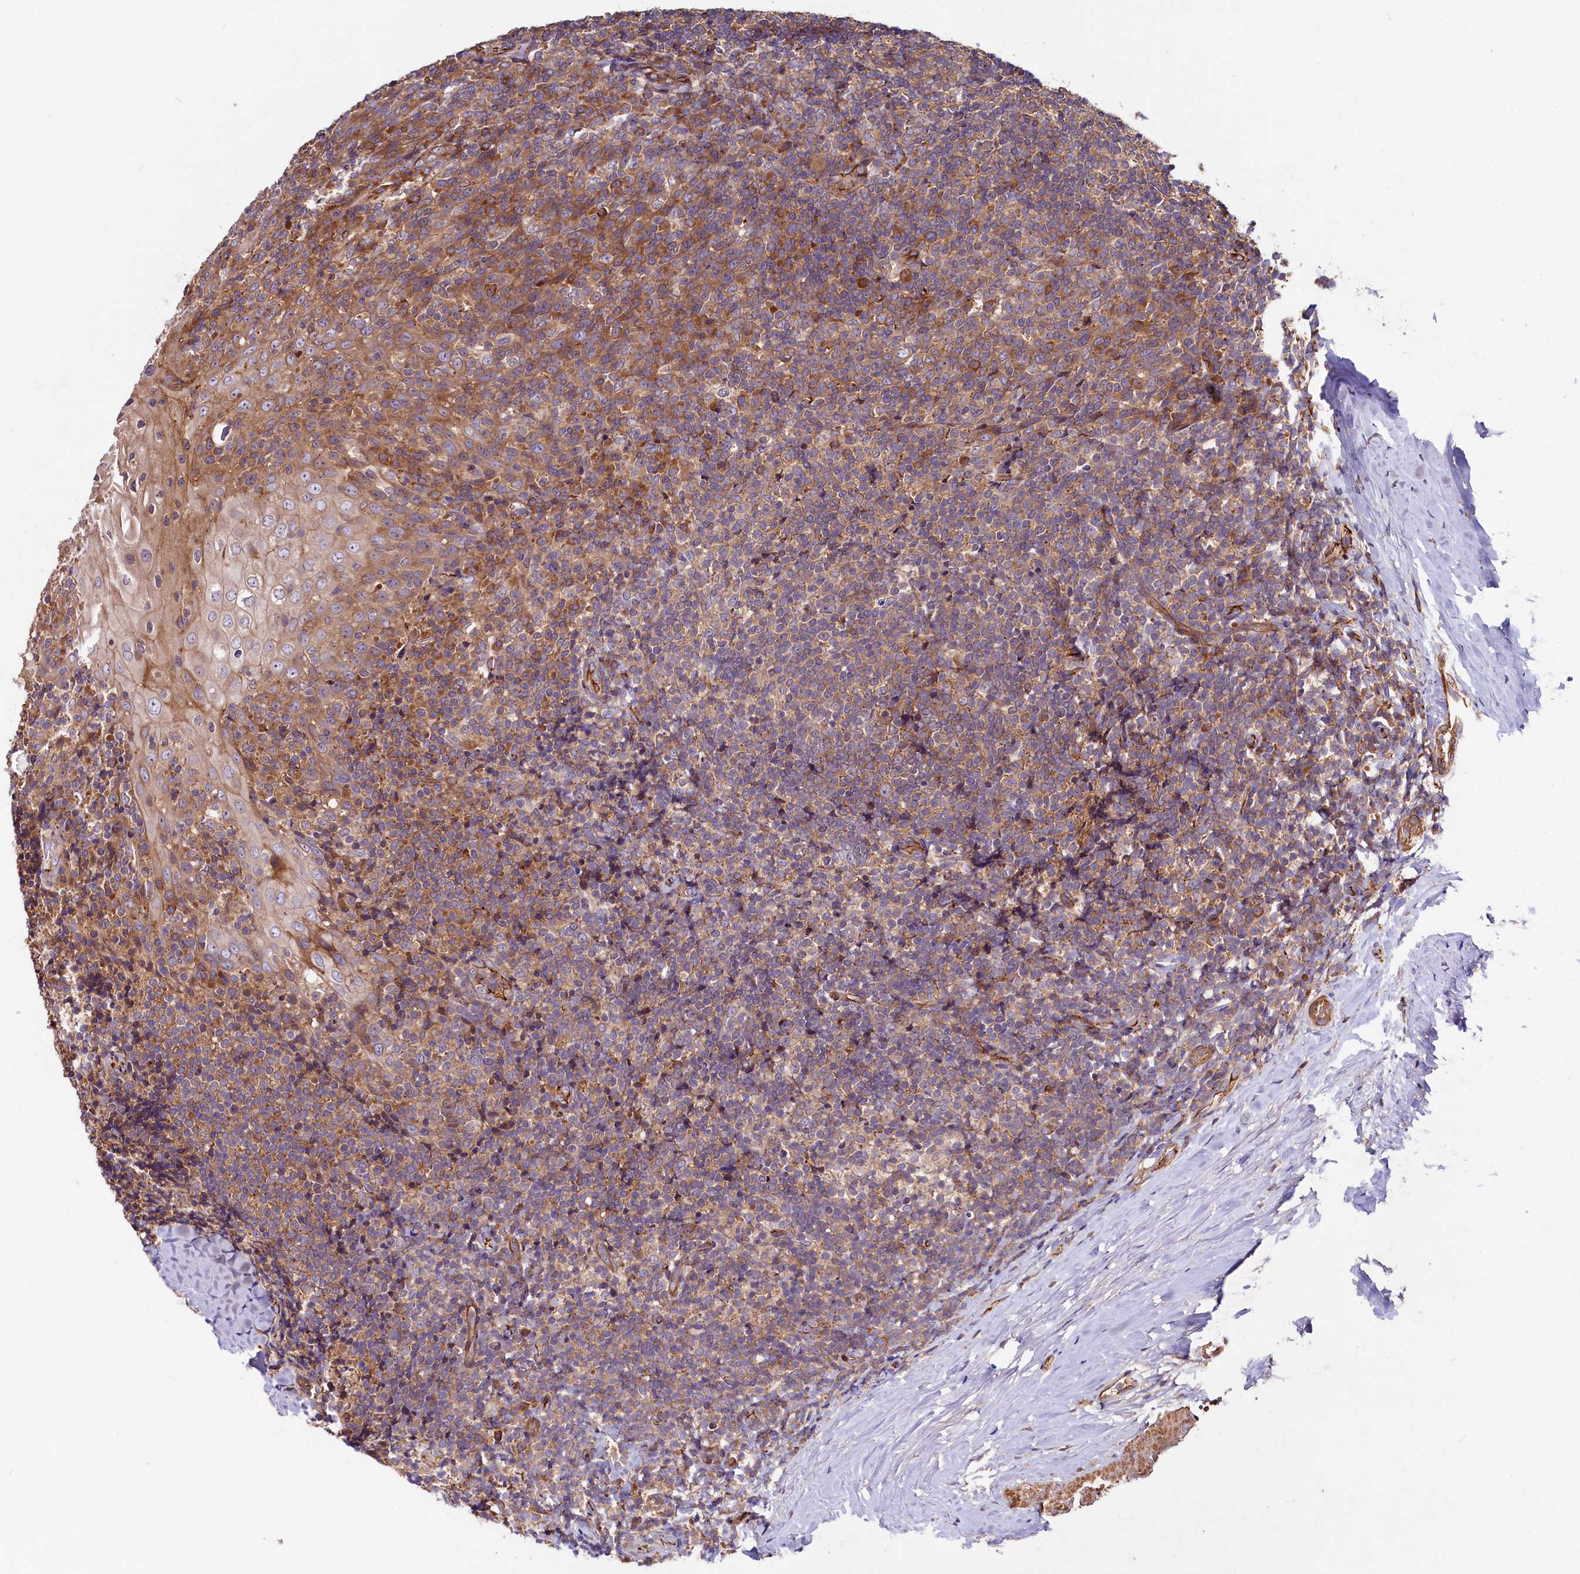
{"staining": {"intensity": "moderate", "quantity": ">75%", "location": "cytoplasmic/membranous"}, "tissue": "tonsil", "cell_type": "Germinal center cells", "image_type": "normal", "snomed": [{"axis": "morphology", "description": "Normal tissue, NOS"}, {"axis": "topography", "description": "Tonsil"}], "caption": "Immunohistochemical staining of benign tonsil exhibits moderate cytoplasmic/membranous protein positivity in approximately >75% of germinal center cells.", "gene": "KLHDC4", "patient": {"sex": "male", "age": 37}}